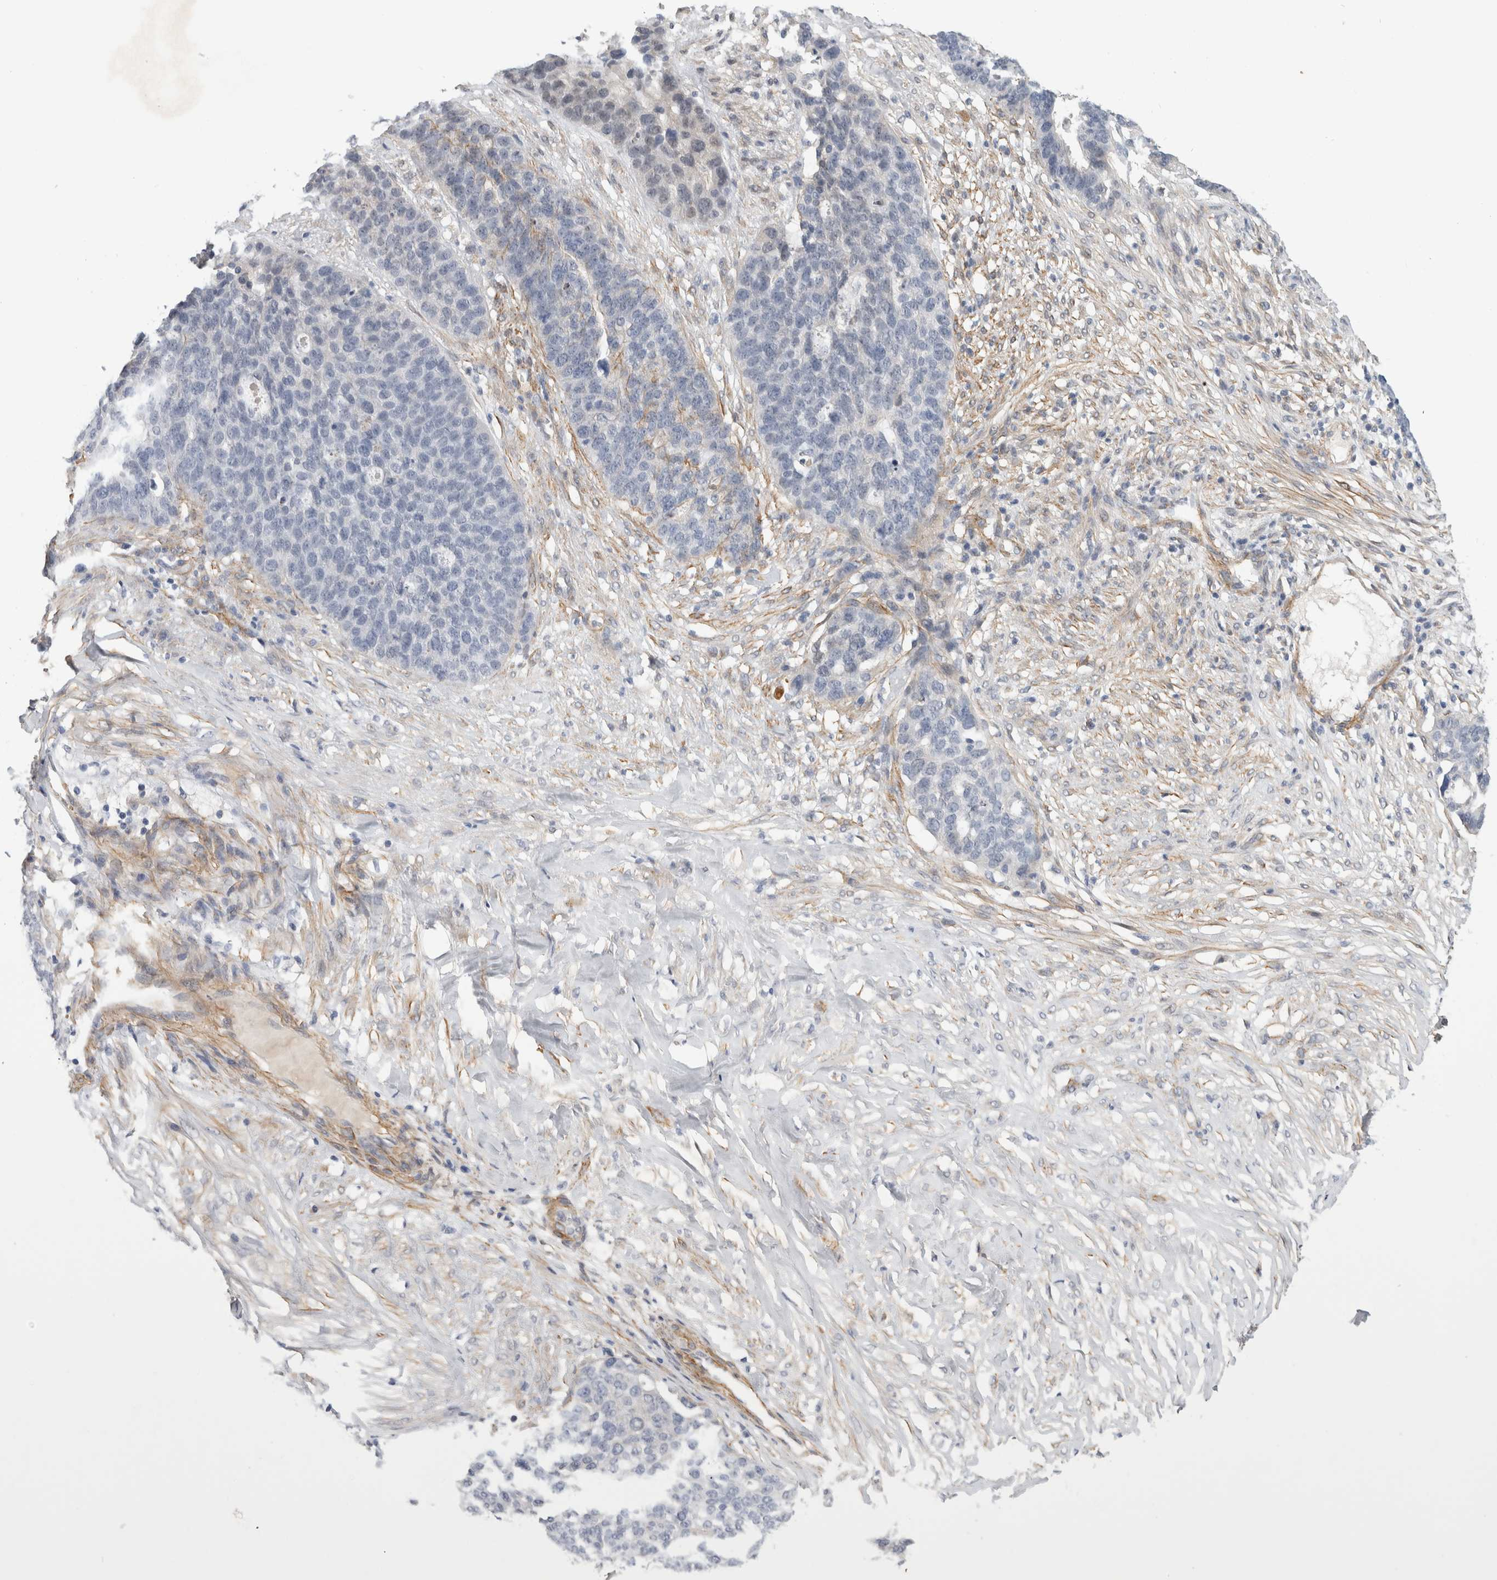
{"staining": {"intensity": "negative", "quantity": "none", "location": "none"}, "tissue": "ovarian cancer", "cell_type": "Tumor cells", "image_type": "cancer", "snomed": [{"axis": "morphology", "description": "Cystadenocarcinoma, serous, NOS"}, {"axis": "topography", "description": "Ovary"}], "caption": "Image shows no protein staining in tumor cells of ovarian serous cystadenocarcinoma tissue. Nuclei are stained in blue.", "gene": "PGM1", "patient": {"sex": "female", "age": 59}}